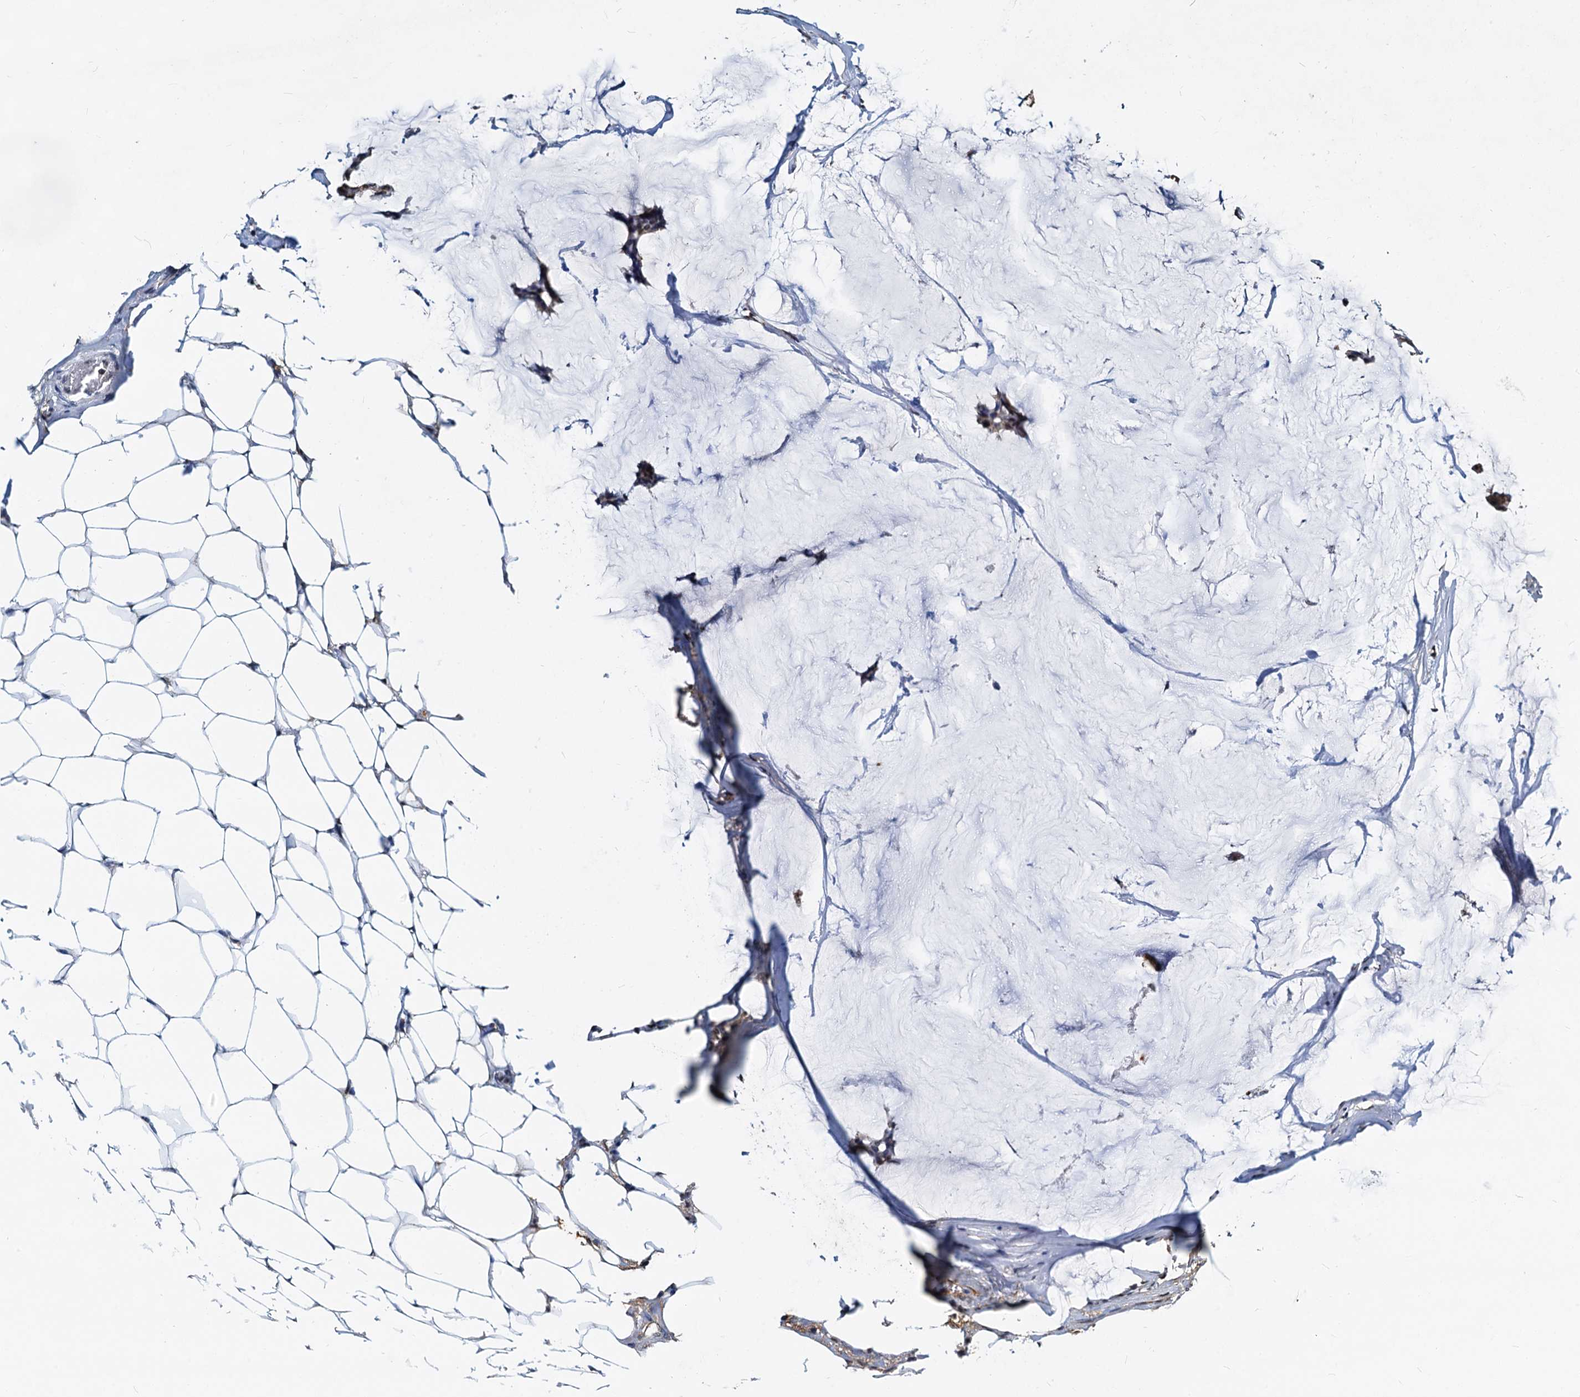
{"staining": {"intensity": "negative", "quantity": "none", "location": "none"}, "tissue": "breast cancer", "cell_type": "Tumor cells", "image_type": "cancer", "snomed": [{"axis": "morphology", "description": "Duct carcinoma"}, {"axis": "topography", "description": "Breast"}], "caption": "Immunohistochemistry (IHC) micrograph of neoplastic tissue: human invasive ductal carcinoma (breast) stained with DAB exhibits no significant protein expression in tumor cells. (Immunohistochemistry, brightfield microscopy, high magnification).", "gene": "PTGES3", "patient": {"sex": "female", "age": 93}}